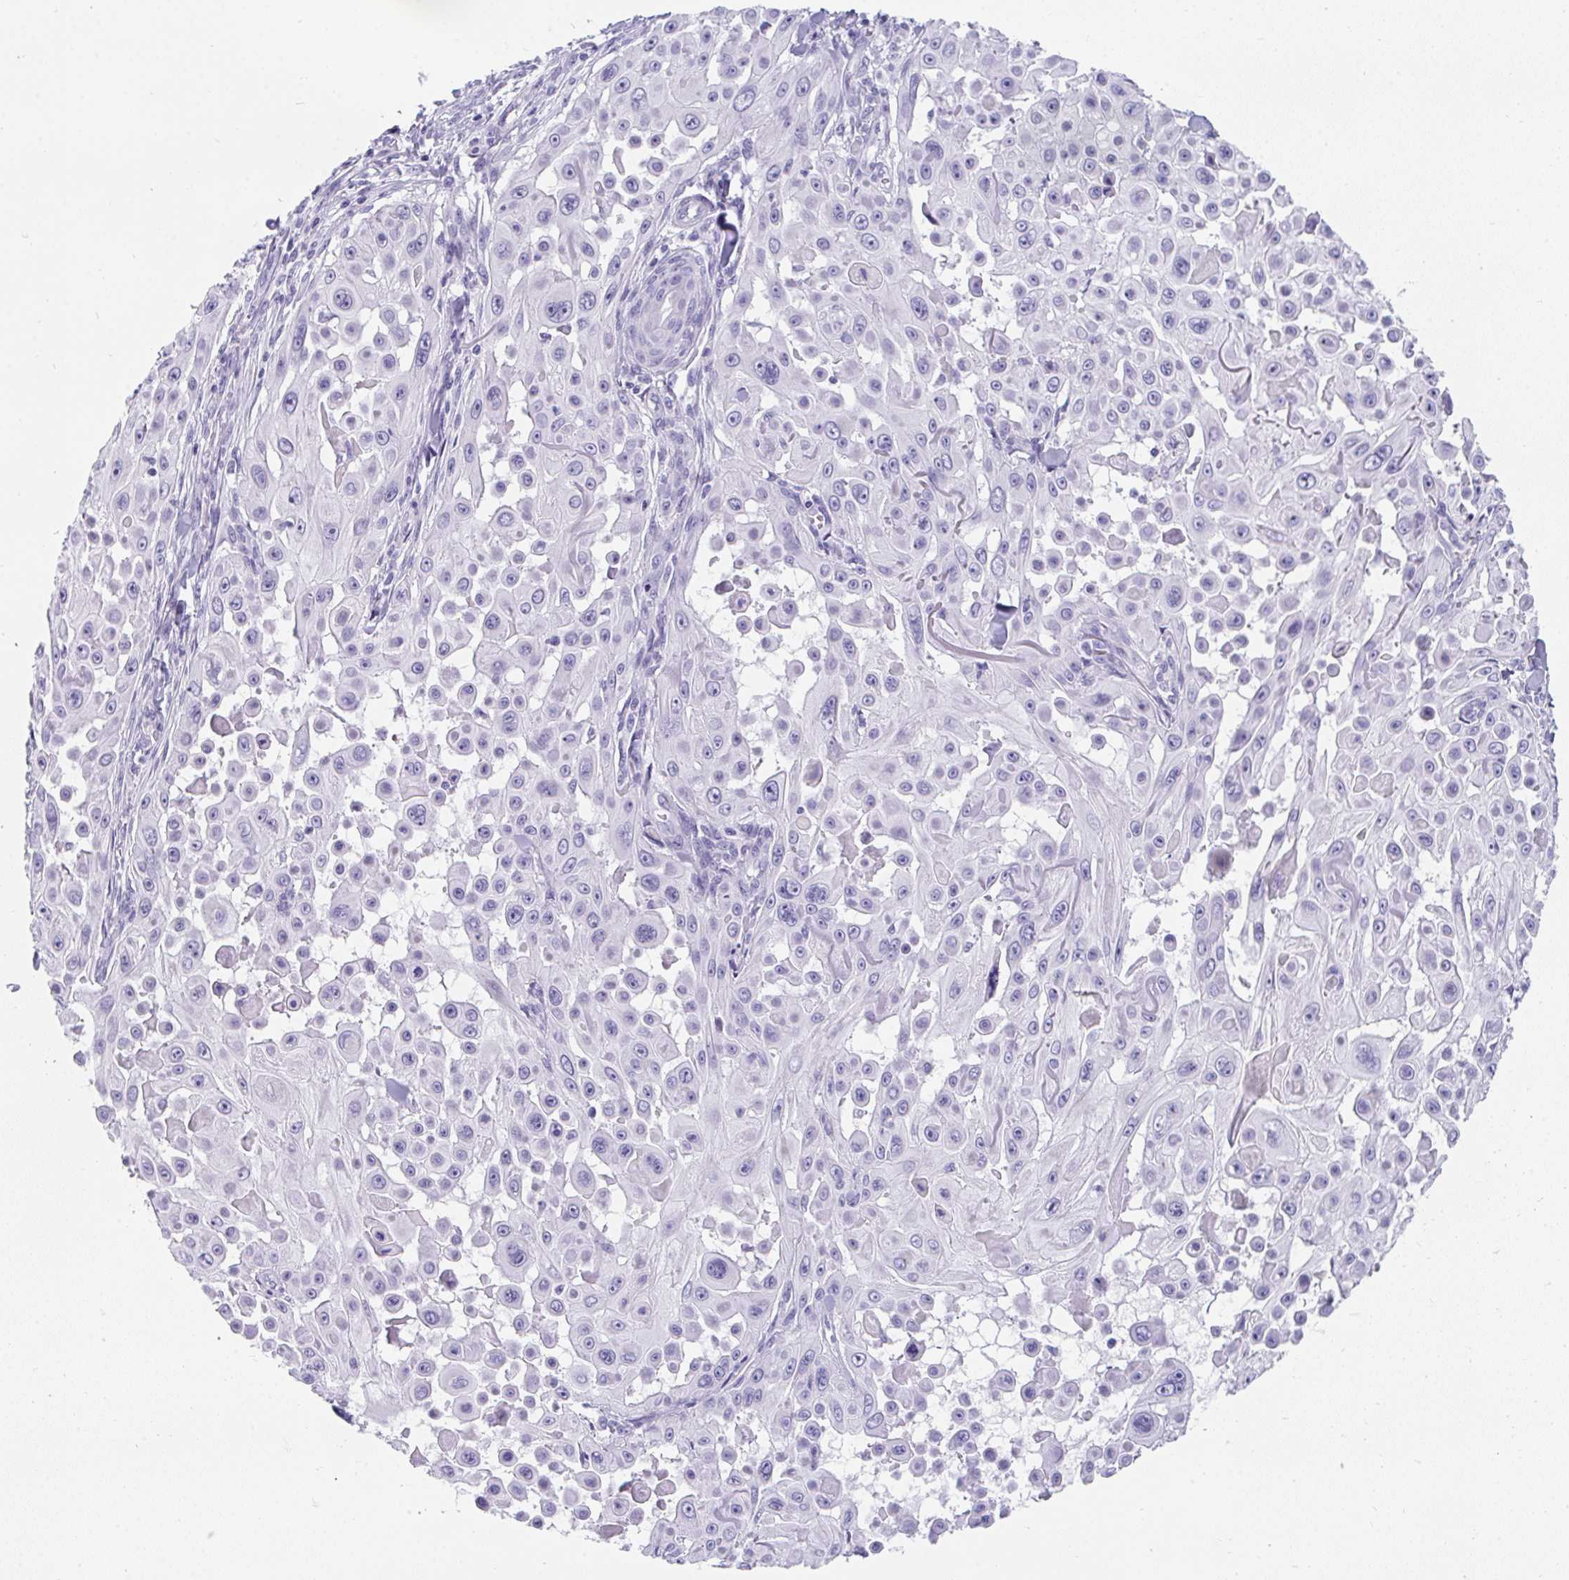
{"staining": {"intensity": "negative", "quantity": "none", "location": "none"}, "tissue": "skin cancer", "cell_type": "Tumor cells", "image_type": "cancer", "snomed": [{"axis": "morphology", "description": "Squamous cell carcinoma, NOS"}, {"axis": "topography", "description": "Skin"}], "caption": "Tumor cells are negative for protein expression in human skin squamous cell carcinoma. (Stains: DAB (3,3'-diaminobenzidine) immunohistochemistry with hematoxylin counter stain, Microscopy: brightfield microscopy at high magnification).", "gene": "TTC30B", "patient": {"sex": "male", "age": 91}}